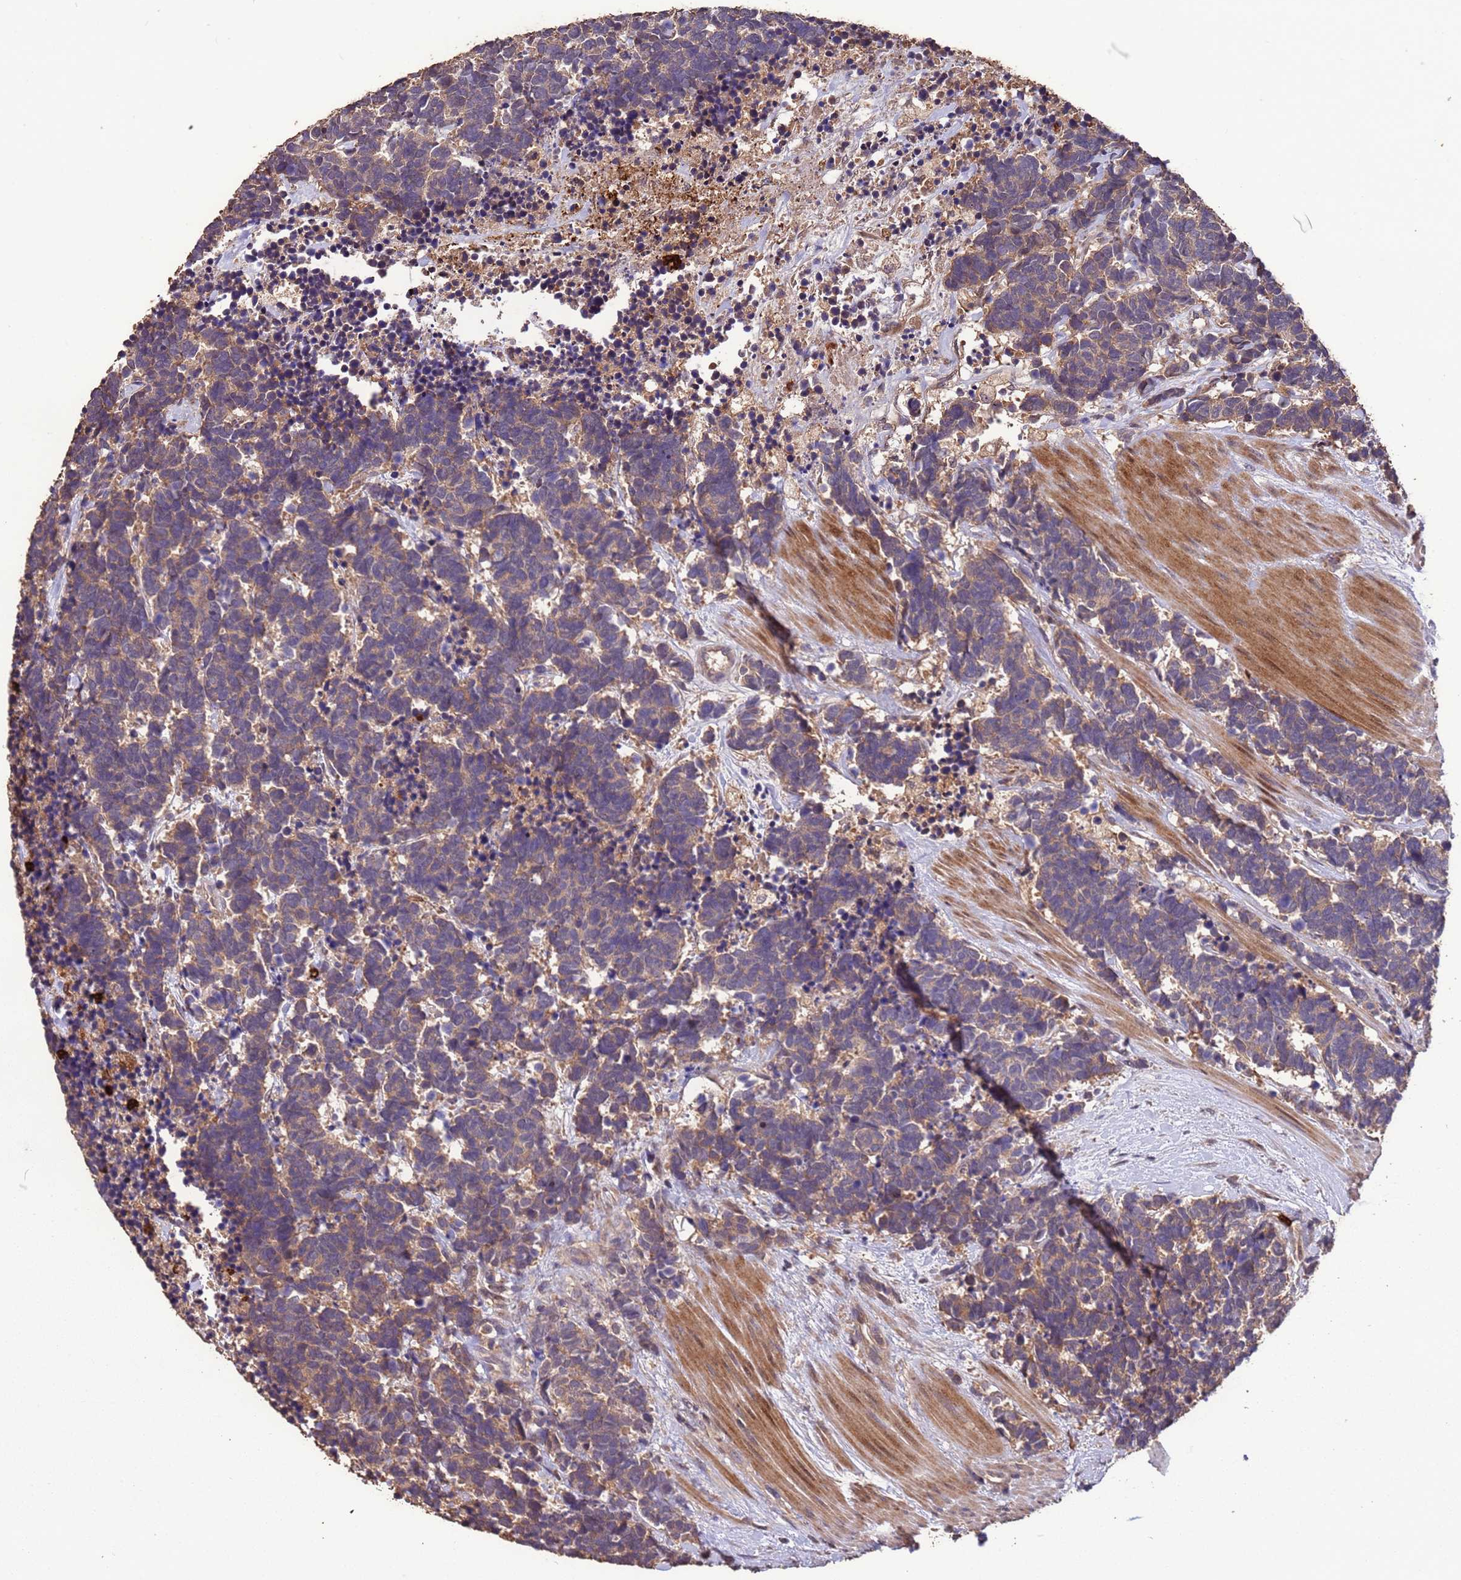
{"staining": {"intensity": "weak", "quantity": ">75%", "location": "cytoplasmic/membranous"}, "tissue": "carcinoid", "cell_type": "Tumor cells", "image_type": "cancer", "snomed": [{"axis": "morphology", "description": "Carcinoma, NOS"}, {"axis": "morphology", "description": "Carcinoid, malignant, NOS"}, {"axis": "topography", "description": "Prostate"}], "caption": "Carcinoid stained with a brown dye reveals weak cytoplasmic/membranous positive expression in approximately >75% of tumor cells.", "gene": "CCDC184", "patient": {"sex": "male", "age": 57}}